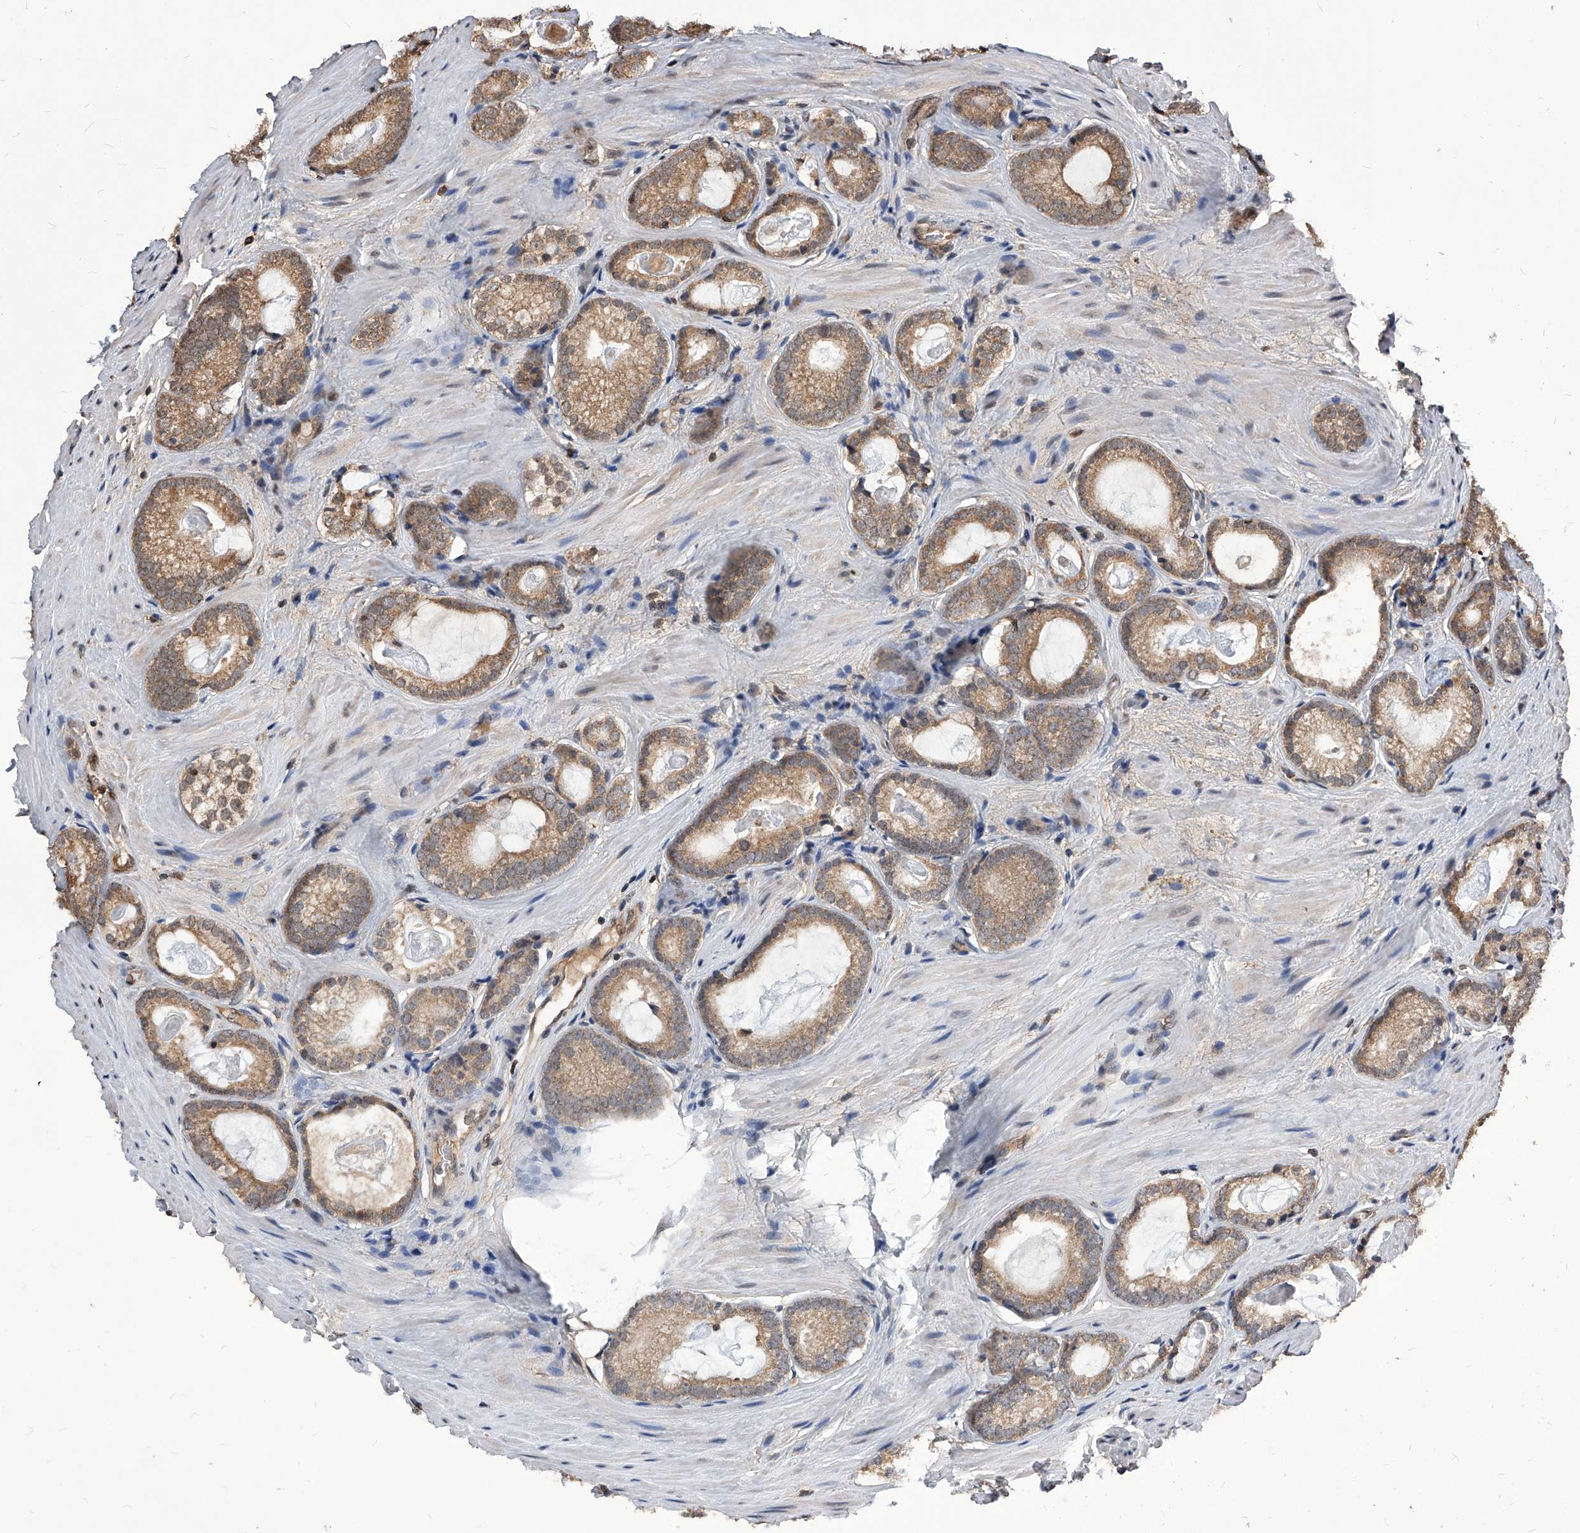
{"staining": {"intensity": "moderate", "quantity": ">75%", "location": "cytoplasmic/membranous"}, "tissue": "prostate cancer", "cell_type": "Tumor cells", "image_type": "cancer", "snomed": [{"axis": "morphology", "description": "Adenocarcinoma, High grade"}, {"axis": "topography", "description": "Prostate"}], "caption": "Immunohistochemistry image of prostate cancer (high-grade adenocarcinoma) stained for a protein (brown), which displays medium levels of moderate cytoplasmic/membranous staining in about >75% of tumor cells.", "gene": "ID1", "patient": {"sex": "male", "age": 63}}